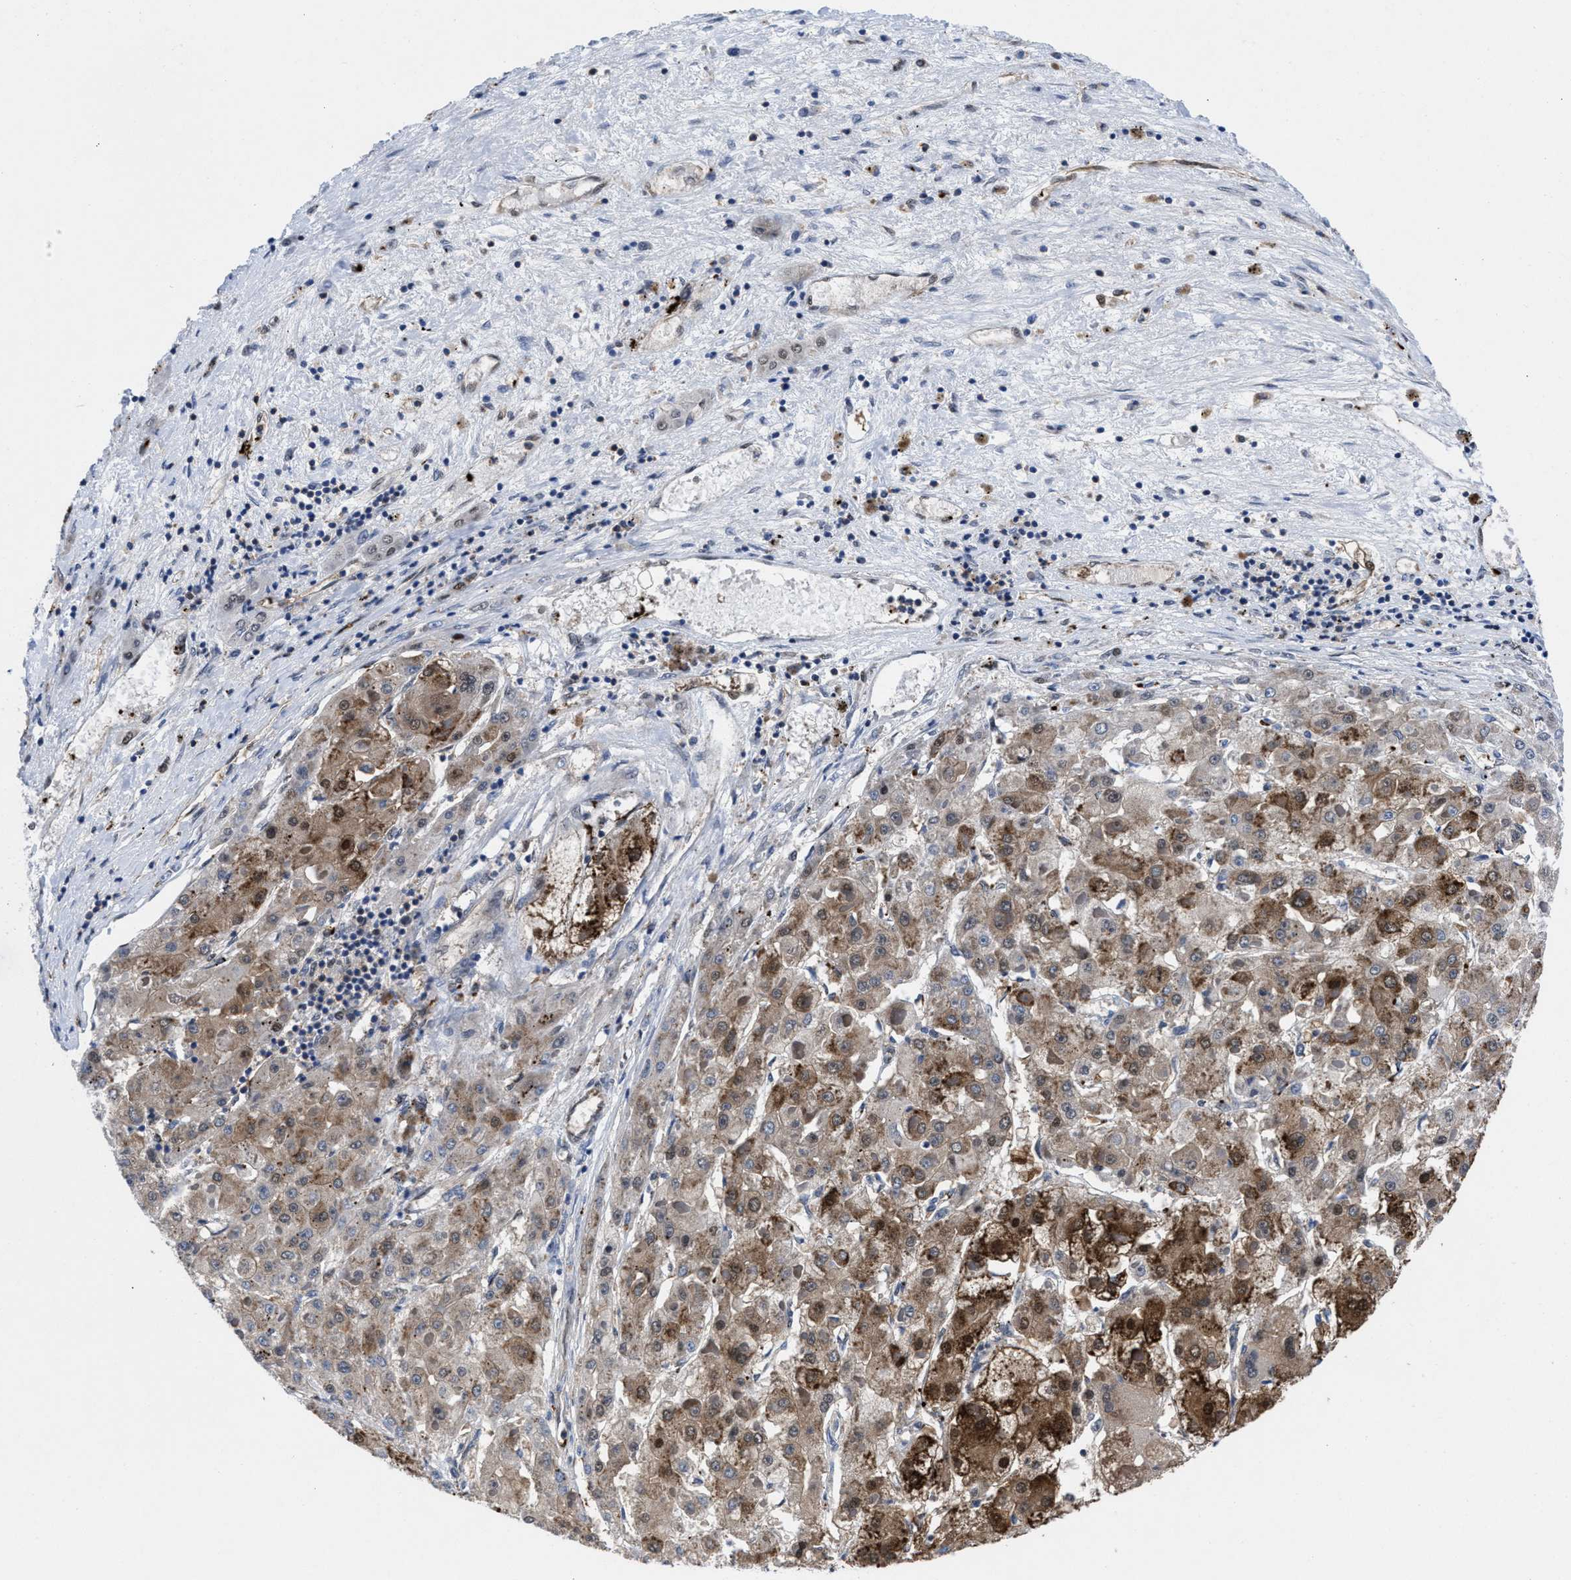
{"staining": {"intensity": "strong", "quantity": "25%-75%", "location": "cytoplasmic/membranous,nuclear"}, "tissue": "liver cancer", "cell_type": "Tumor cells", "image_type": "cancer", "snomed": [{"axis": "morphology", "description": "Carcinoma, Hepatocellular, NOS"}, {"axis": "topography", "description": "Liver"}], "caption": "Strong cytoplasmic/membranous and nuclear positivity is identified in about 25%-75% of tumor cells in liver hepatocellular carcinoma.", "gene": "ACLY", "patient": {"sex": "female", "age": 73}}